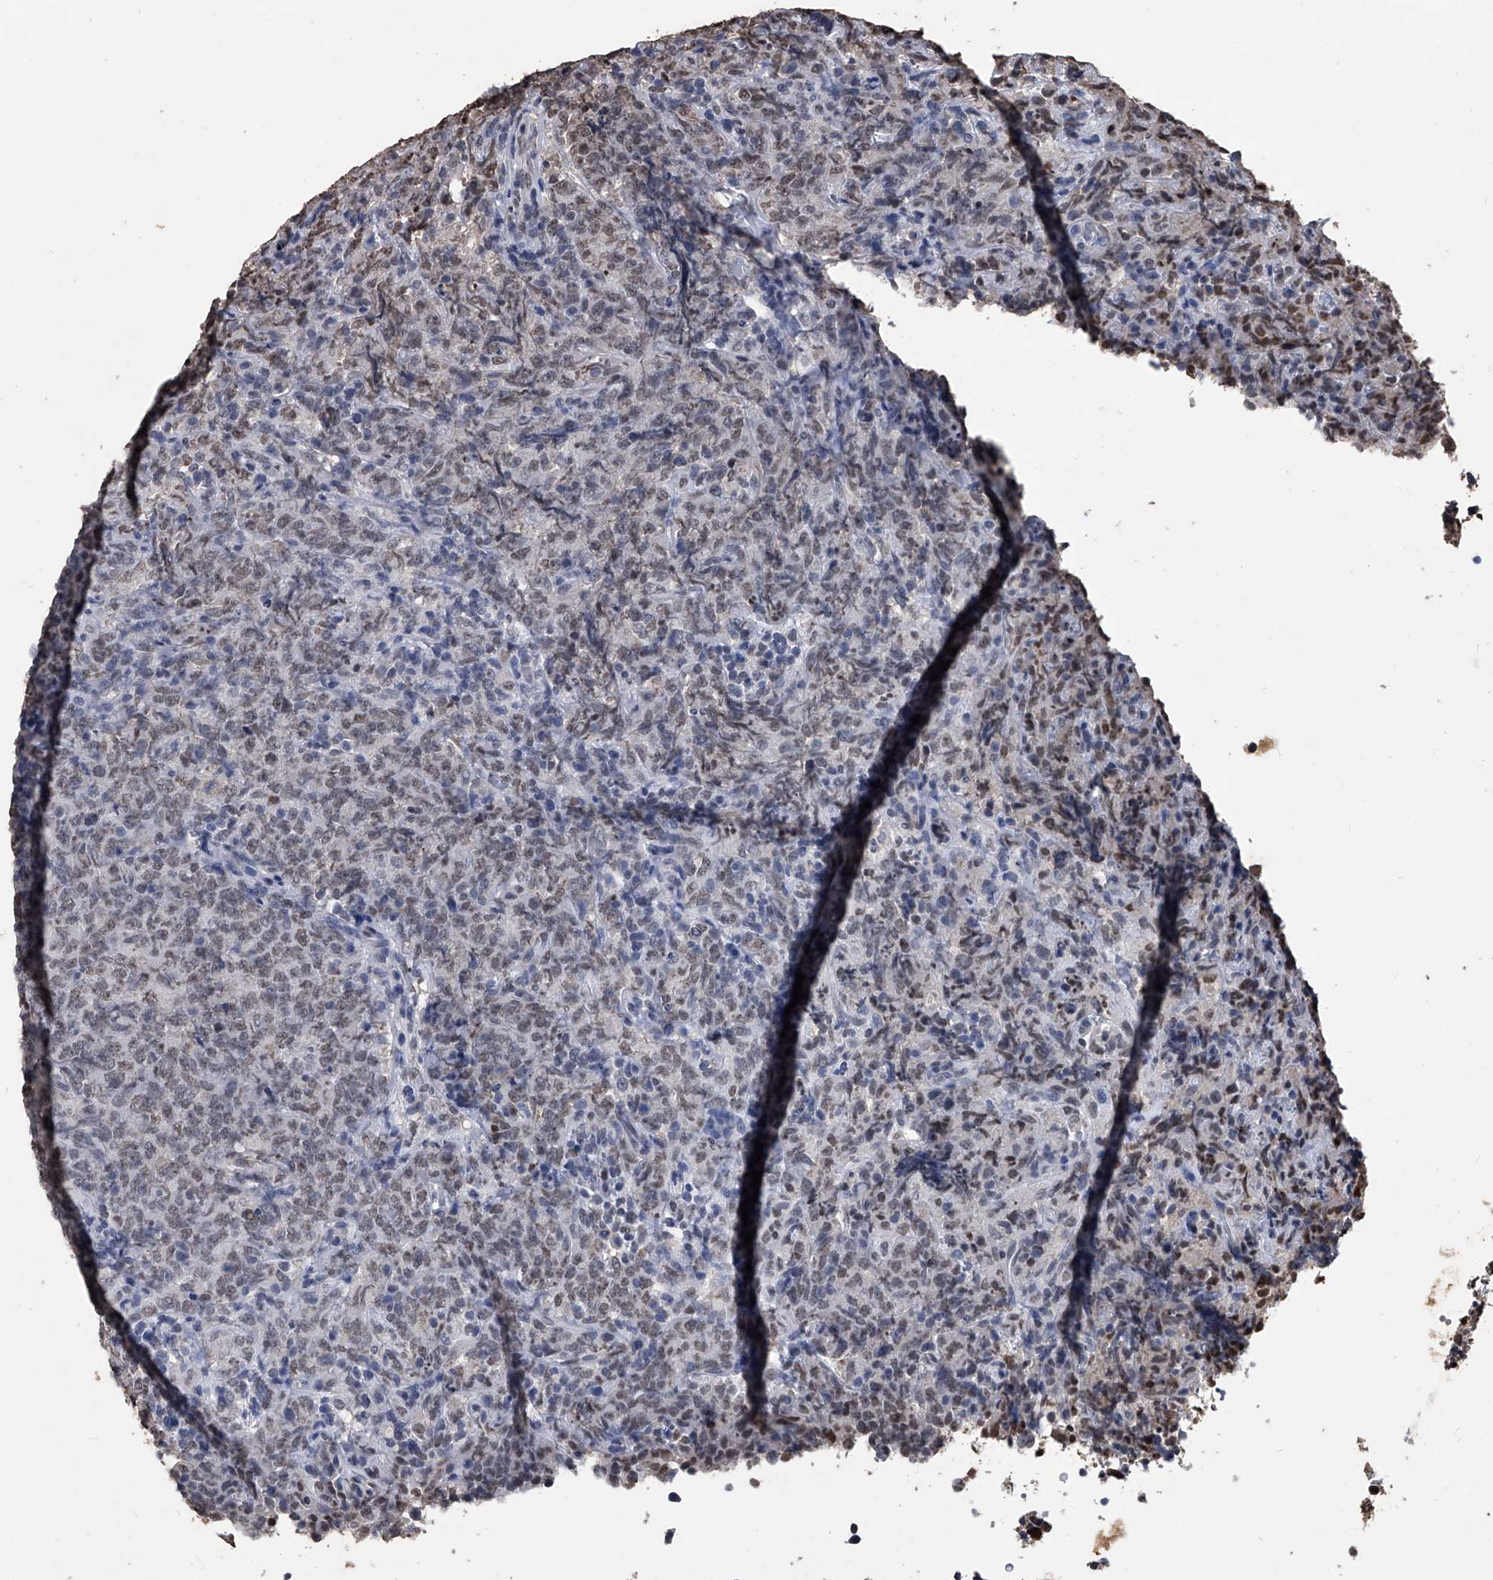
{"staining": {"intensity": "weak", "quantity": "25%-75%", "location": "nuclear"}, "tissue": "lymphoma", "cell_type": "Tumor cells", "image_type": "cancer", "snomed": [{"axis": "morphology", "description": "Malignant lymphoma, non-Hodgkin's type, High grade"}, {"axis": "topography", "description": "Tonsil"}], "caption": "IHC staining of malignant lymphoma, non-Hodgkin's type (high-grade), which exhibits low levels of weak nuclear positivity in approximately 25%-75% of tumor cells indicating weak nuclear protein positivity. The staining was performed using DAB (3,3'-diaminobenzidine) (brown) for protein detection and nuclei were counterstained in hematoxylin (blue).", "gene": "MATR3", "patient": {"sex": "female", "age": 36}}